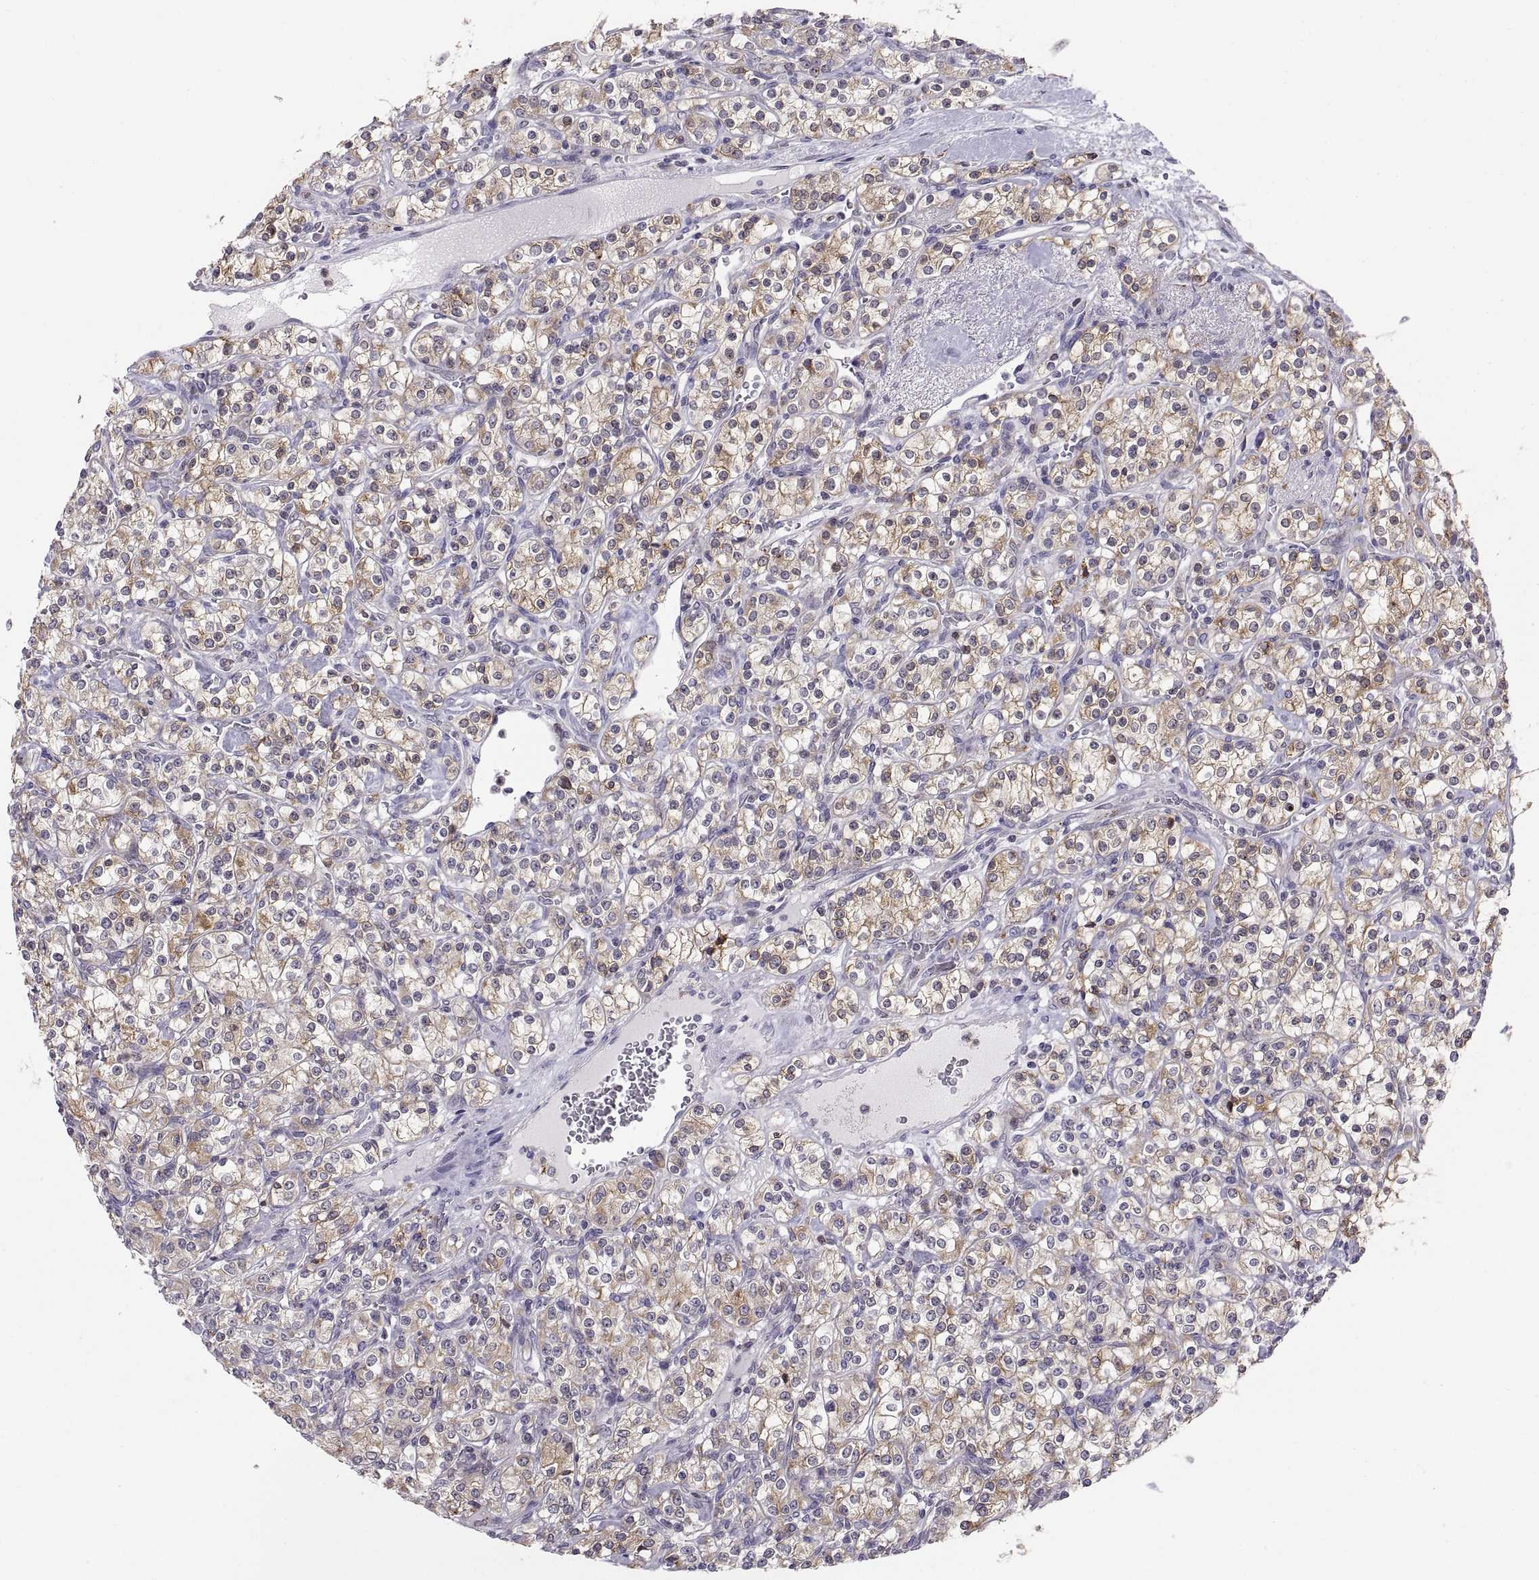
{"staining": {"intensity": "moderate", "quantity": "25%-75%", "location": "cytoplasmic/membranous"}, "tissue": "renal cancer", "cell_type": "Tumor cells", "image_type": "cancer", "snomed": [{"axis": "morphology", "description": "Adenocarcinoma, NOS"}, {"axis": "topography", "description": "Kidney"}], "caption": "Protein expression analysis of human adenocarcinoma (renal) reveals moderate cytoplasmic/membranous positivity in about 25%-75% of tumor cells.", "gene": "ERO1A", "patient": {"sex": "male", "age": 77}}